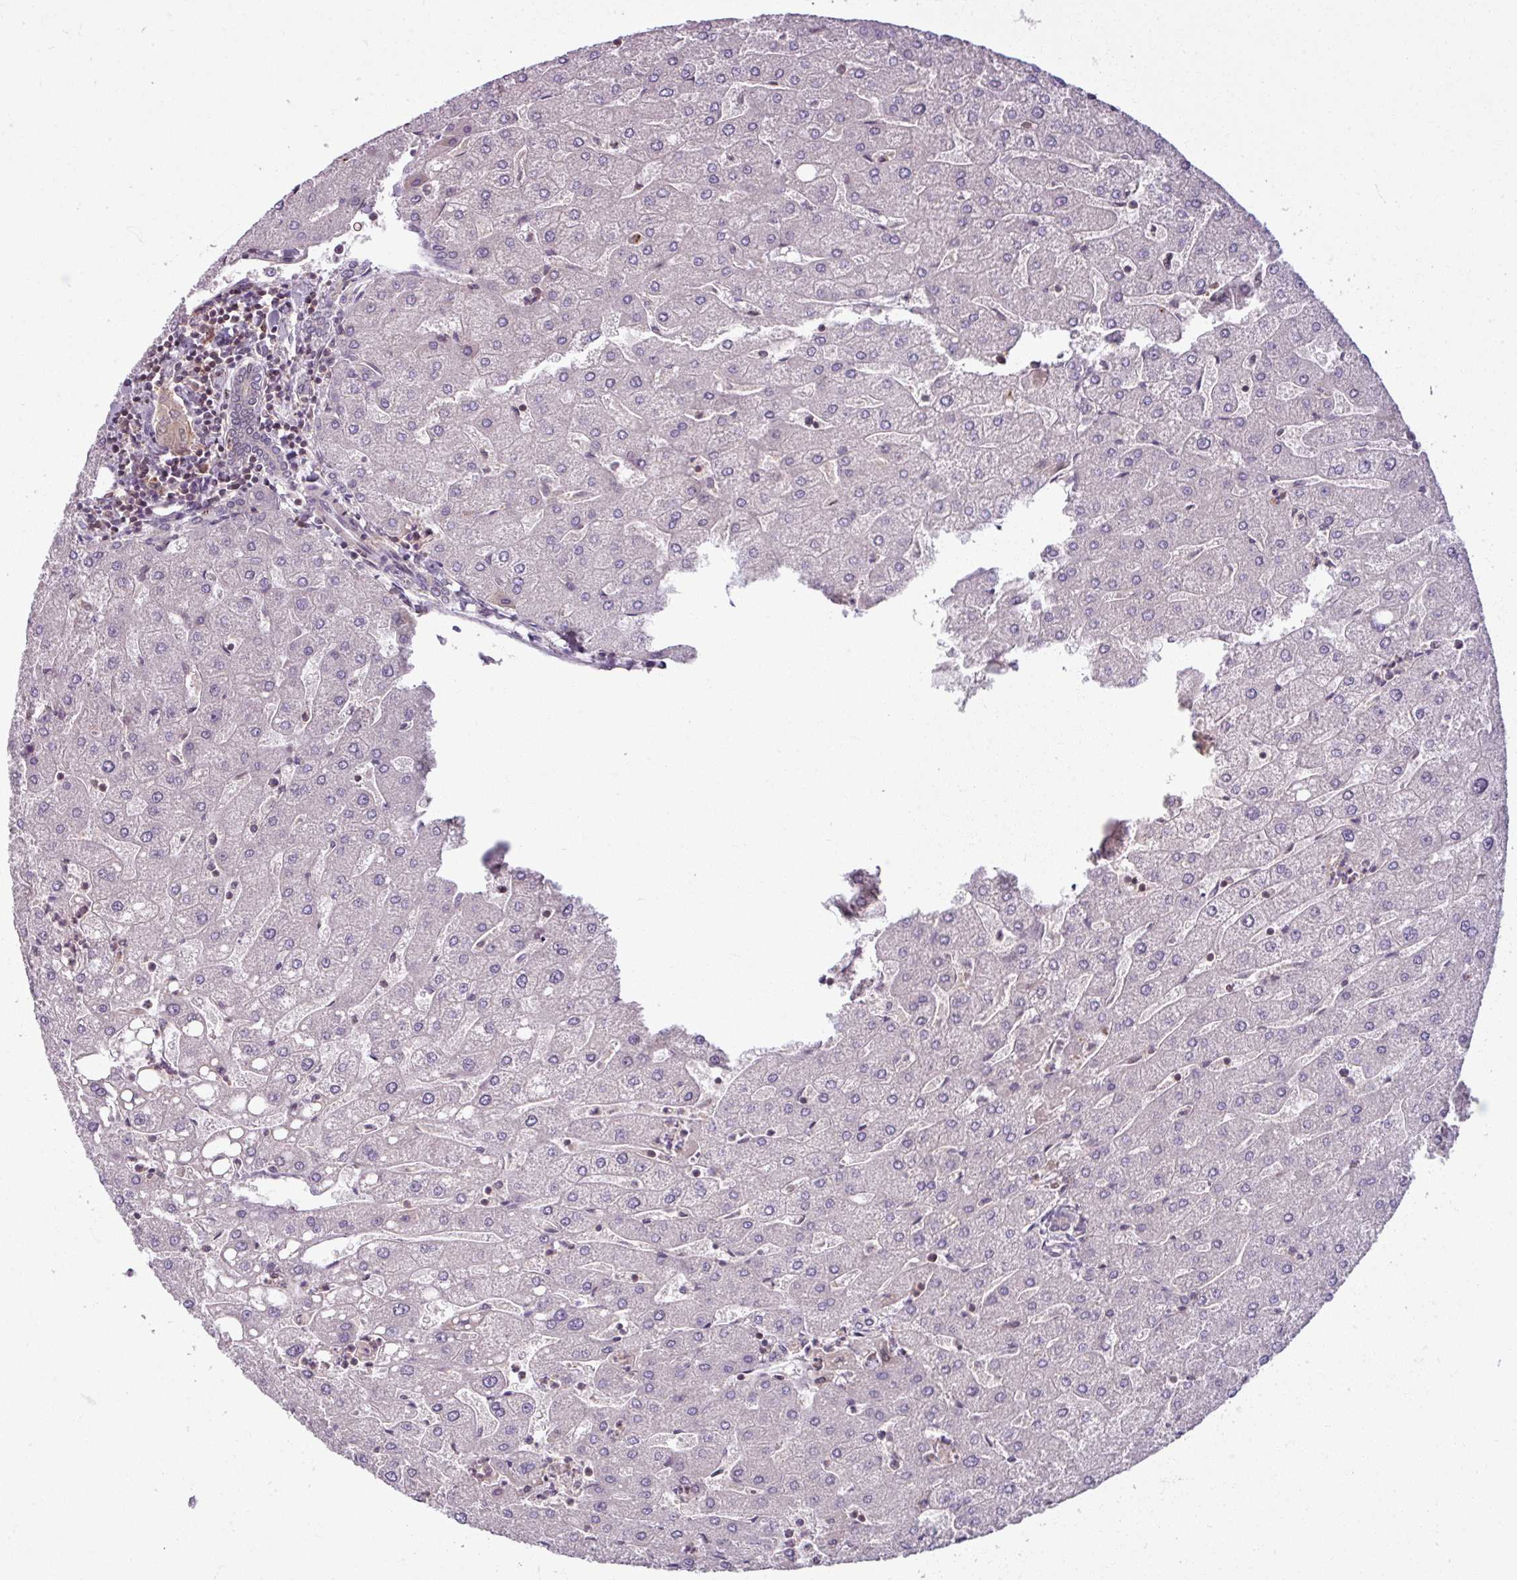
{"staining": {"intensity": "negative", "quantity": "none", "location": "none"}, "tissue": "liver", "cell_type": "Cholangiocytes", "image_type": "normal", "snomed": [{"axis": "morphology", "description": "Normal tissue, NOS"}, {"axis": "topography", "description": "Liver"}], "caption": "Cholangiocytes are negative for protein expression in benign human liver. The staining is performed using DAB brown chromogen with nuclei counter-stained in using hematoxylin.", "gene": "TUSC3", "patient": {"sex": "male", "age": 67}}